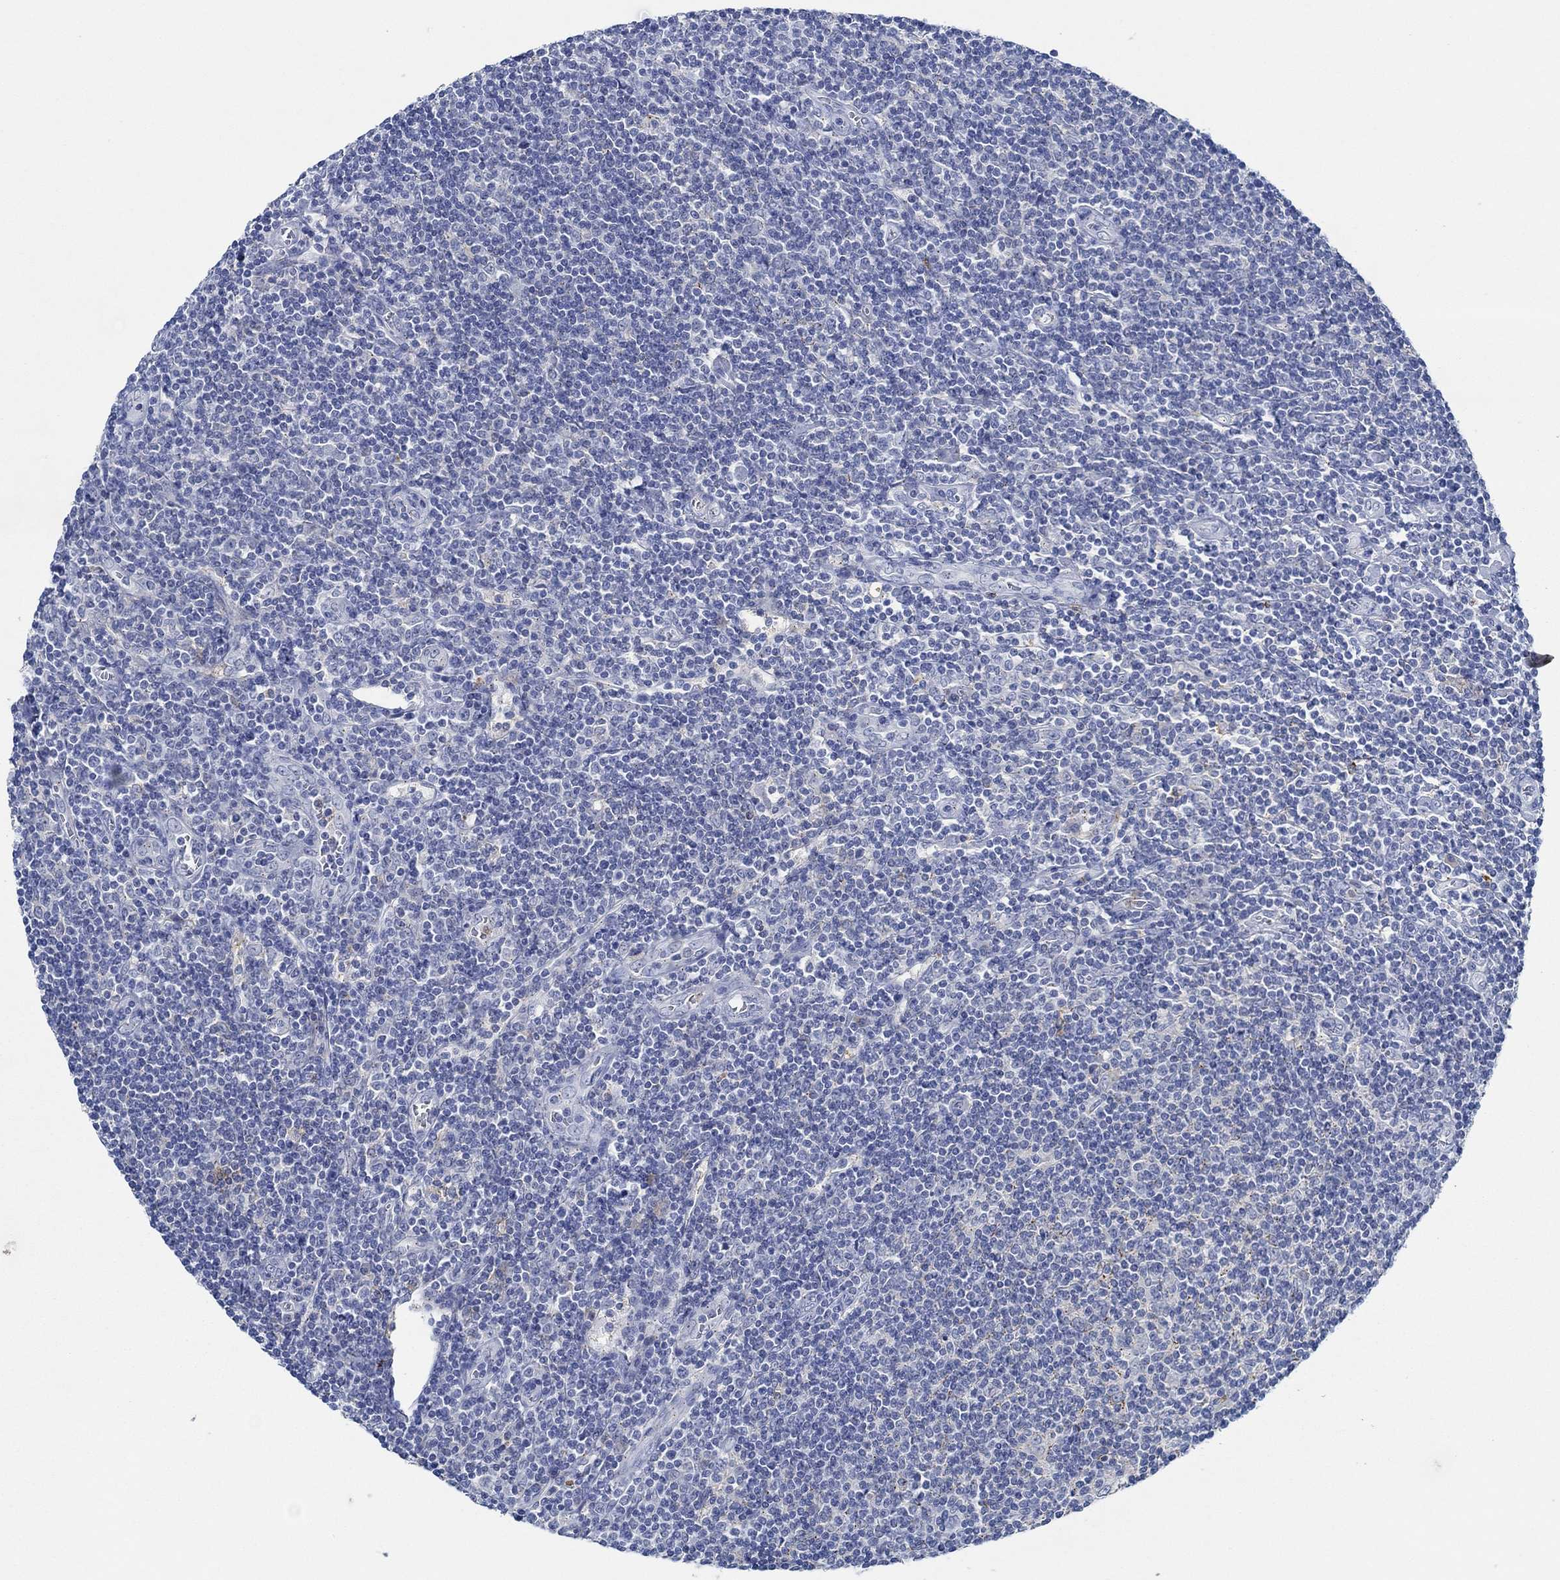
{"staining": {"intensity": "moderate", "quantity": "25%-75%", "location": "cytoplasmic/membranous"}, "tissue": "lymphoma", "cell_type": "Tumor cells", "image_type": "cancer", "snomed": [{"axis": "morphology", "description": "Hodgkin's disease, NOS"}, {"axis": "topography", "description": "Lymph node"}], "caption": "Human lymphoma stained with a protein marker reveals moderate staining in tumor cells.", "gene": "CPM", "patient": {"sex": "male", "age": 40}}